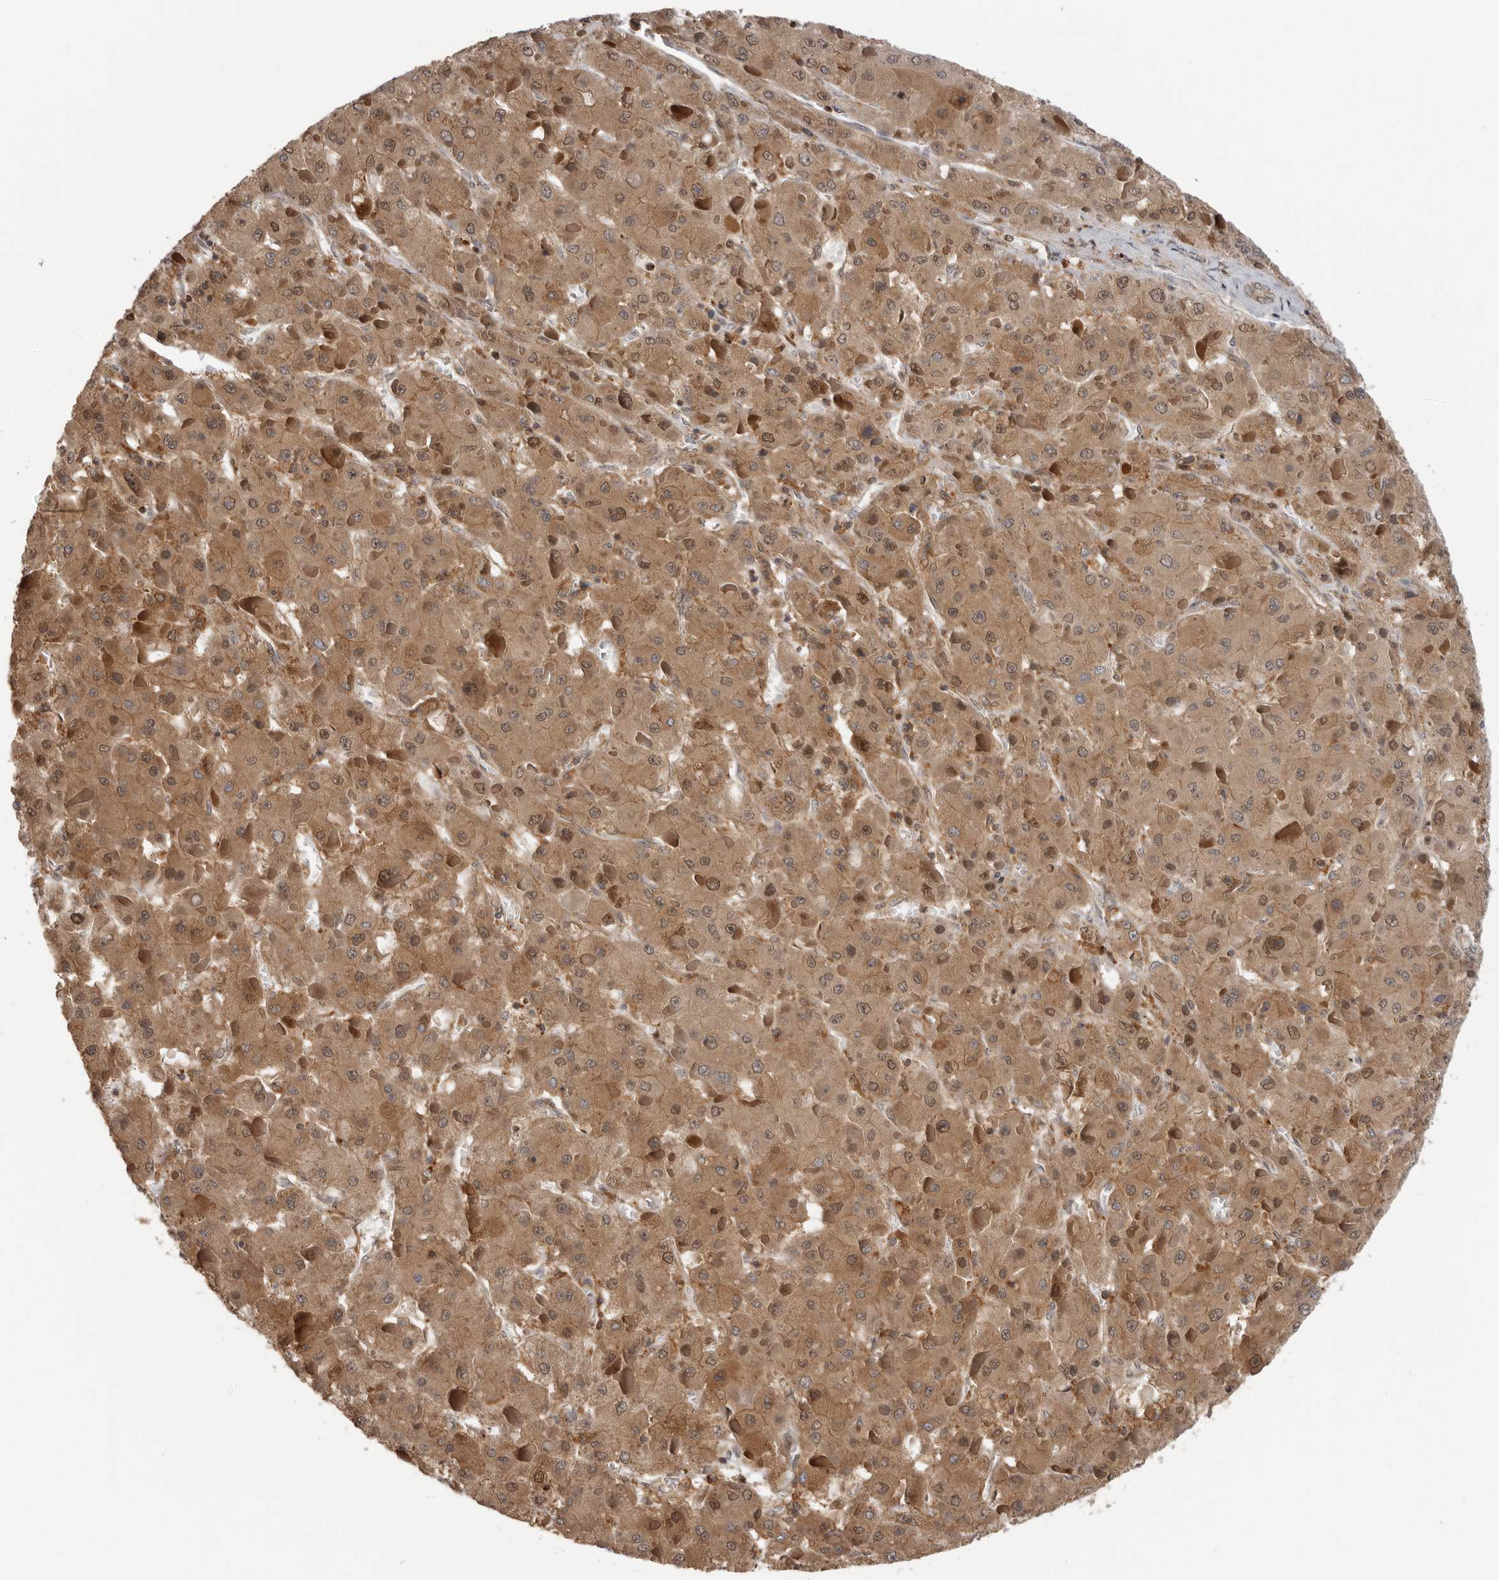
{"staining": {"intensity": "moderate", "quantity": ">75%", "location": "cytoplasmic/membranous,nuclear"}, "tissue": "liver cancer", "cell_type": "Tumor cells", "image_type": "cancer", "snomed": [{"axis": "morphology", "description": "Carcinoma, Hepatocellular, NOS"}, {"axis": "topography", "description": "Liver"}], "caption": "Immunohistochemistry photomicrograph of liver cancer stained for a protein (brown), which shows medium levels of moderate cytoplasmic/membranous and nuclear staining in approximately >75% of tumor cells.", "gene": "ERN1", "patient": {"sex": "female", "age": 73}}